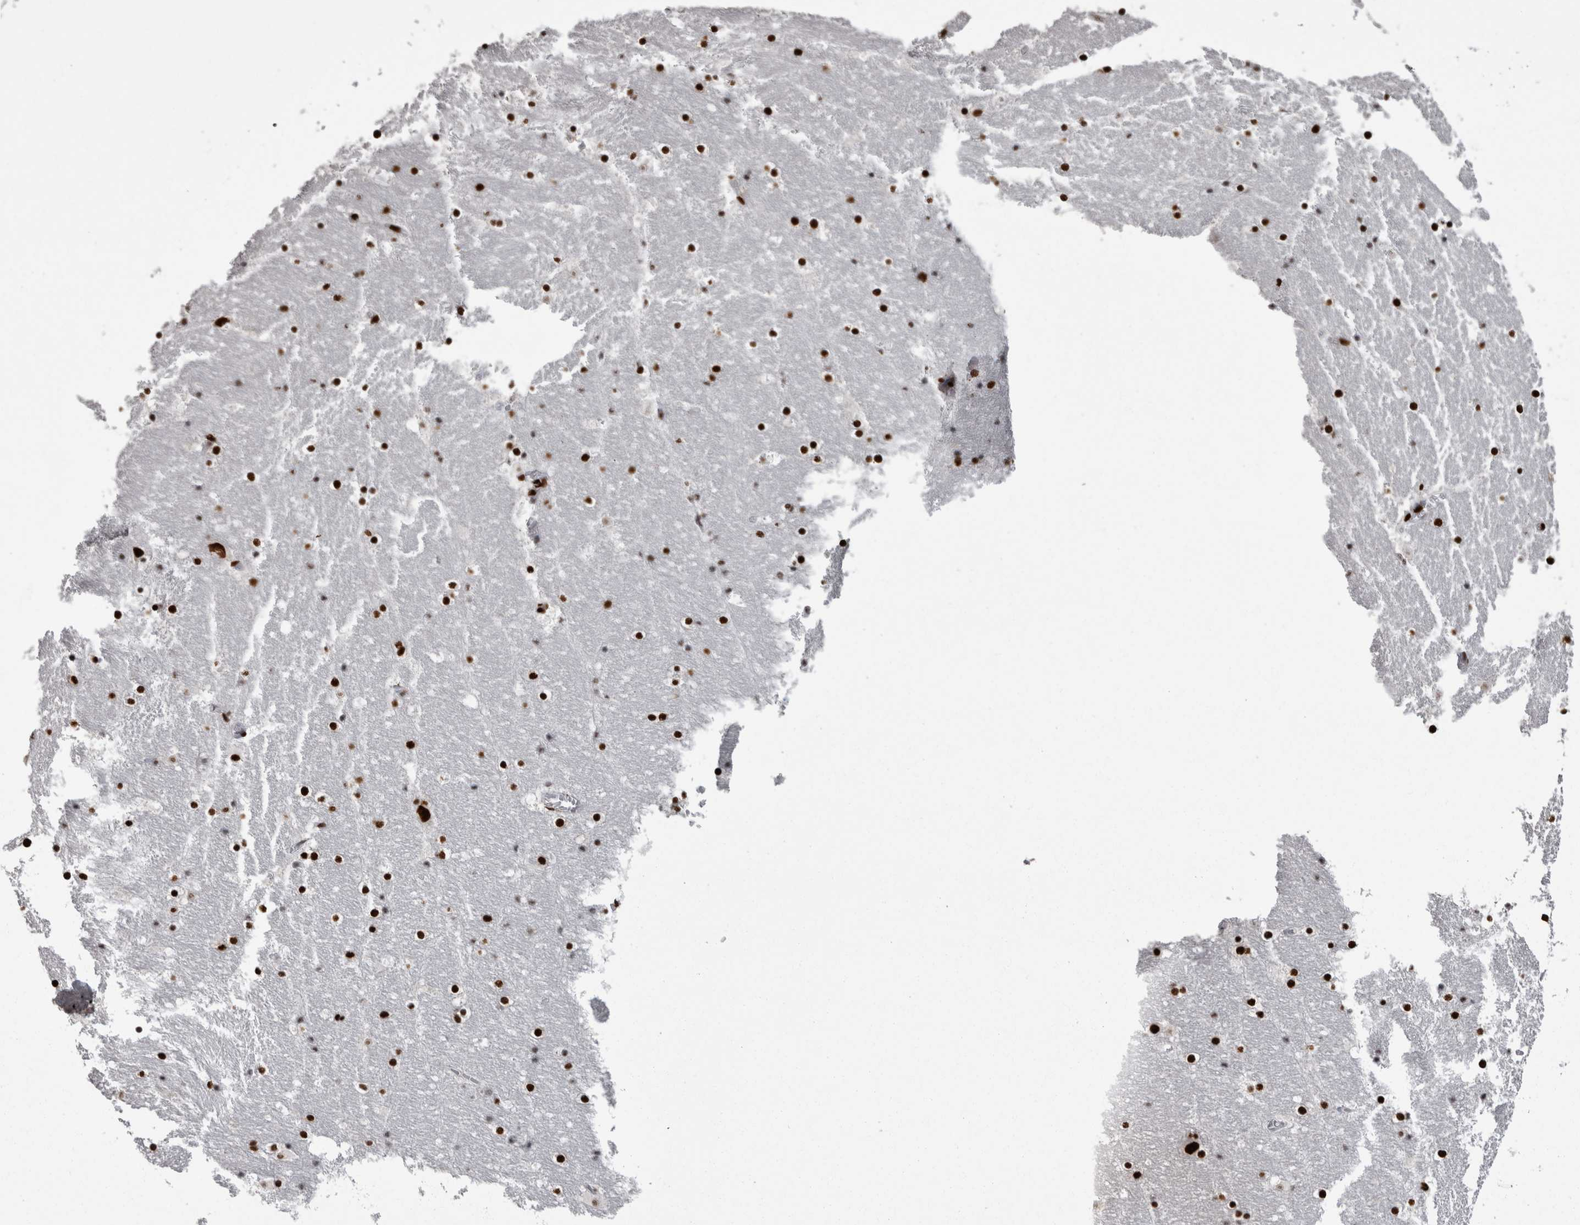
{"staining": {"intensity": "strong", "quantity": ">75%", "location": "nuclear"}, "tissue": "hippocampus", "cell_type": "Glial cells", "image_type": "normal", "snomed": [{"axis": "morphology", "description": "Normal tissue, NOS"}, {"axis": "topography", "description": "Hippocampus"}], "caption": "Immunohistochemical staining of unremarkable human hippocampus displays high levels of strong nuclear staining in approximately >75% of glial cells. (Brightfield microscopy of DAB IHC at high magnification).", "gene": "HNRNPM", "patient": {"sex": "male", "age": 45}}